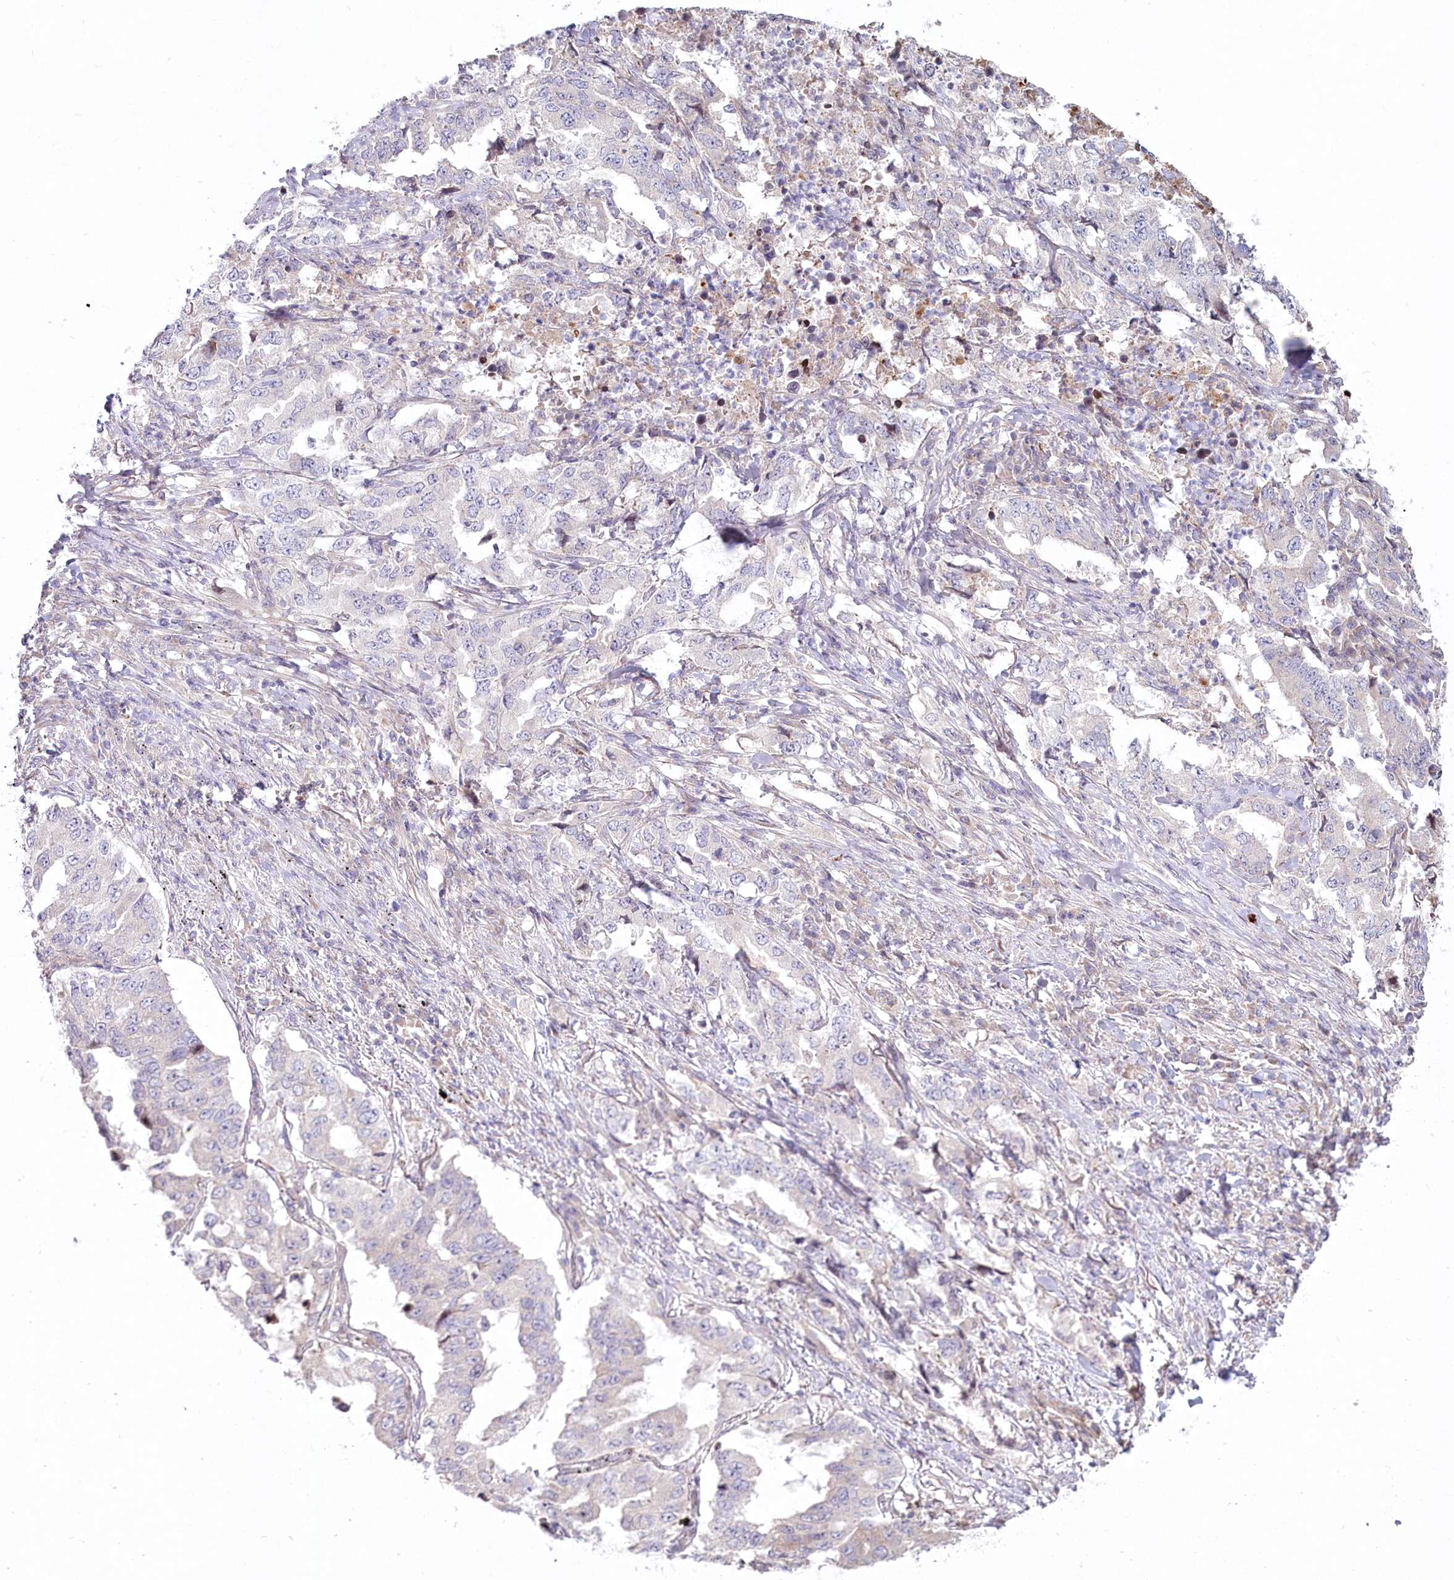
{"staining": {"intensity": "negative", "quantity": "none", "location": "none"}, "tissue": "lung cancer", "cell_type": "Tumor cells", "image_type": "cancer", "snomed": [{"axis": "morphology", "description": "Adenocarcinoma, NOS"}, {"axis": "topography", "description": "Lung"}], "caption": "Tumor cells show no significant protein positivity in adenocarcinoma (lung).", "gene": "SPINK13", "patient": {"sex": "female", "age": 51}}